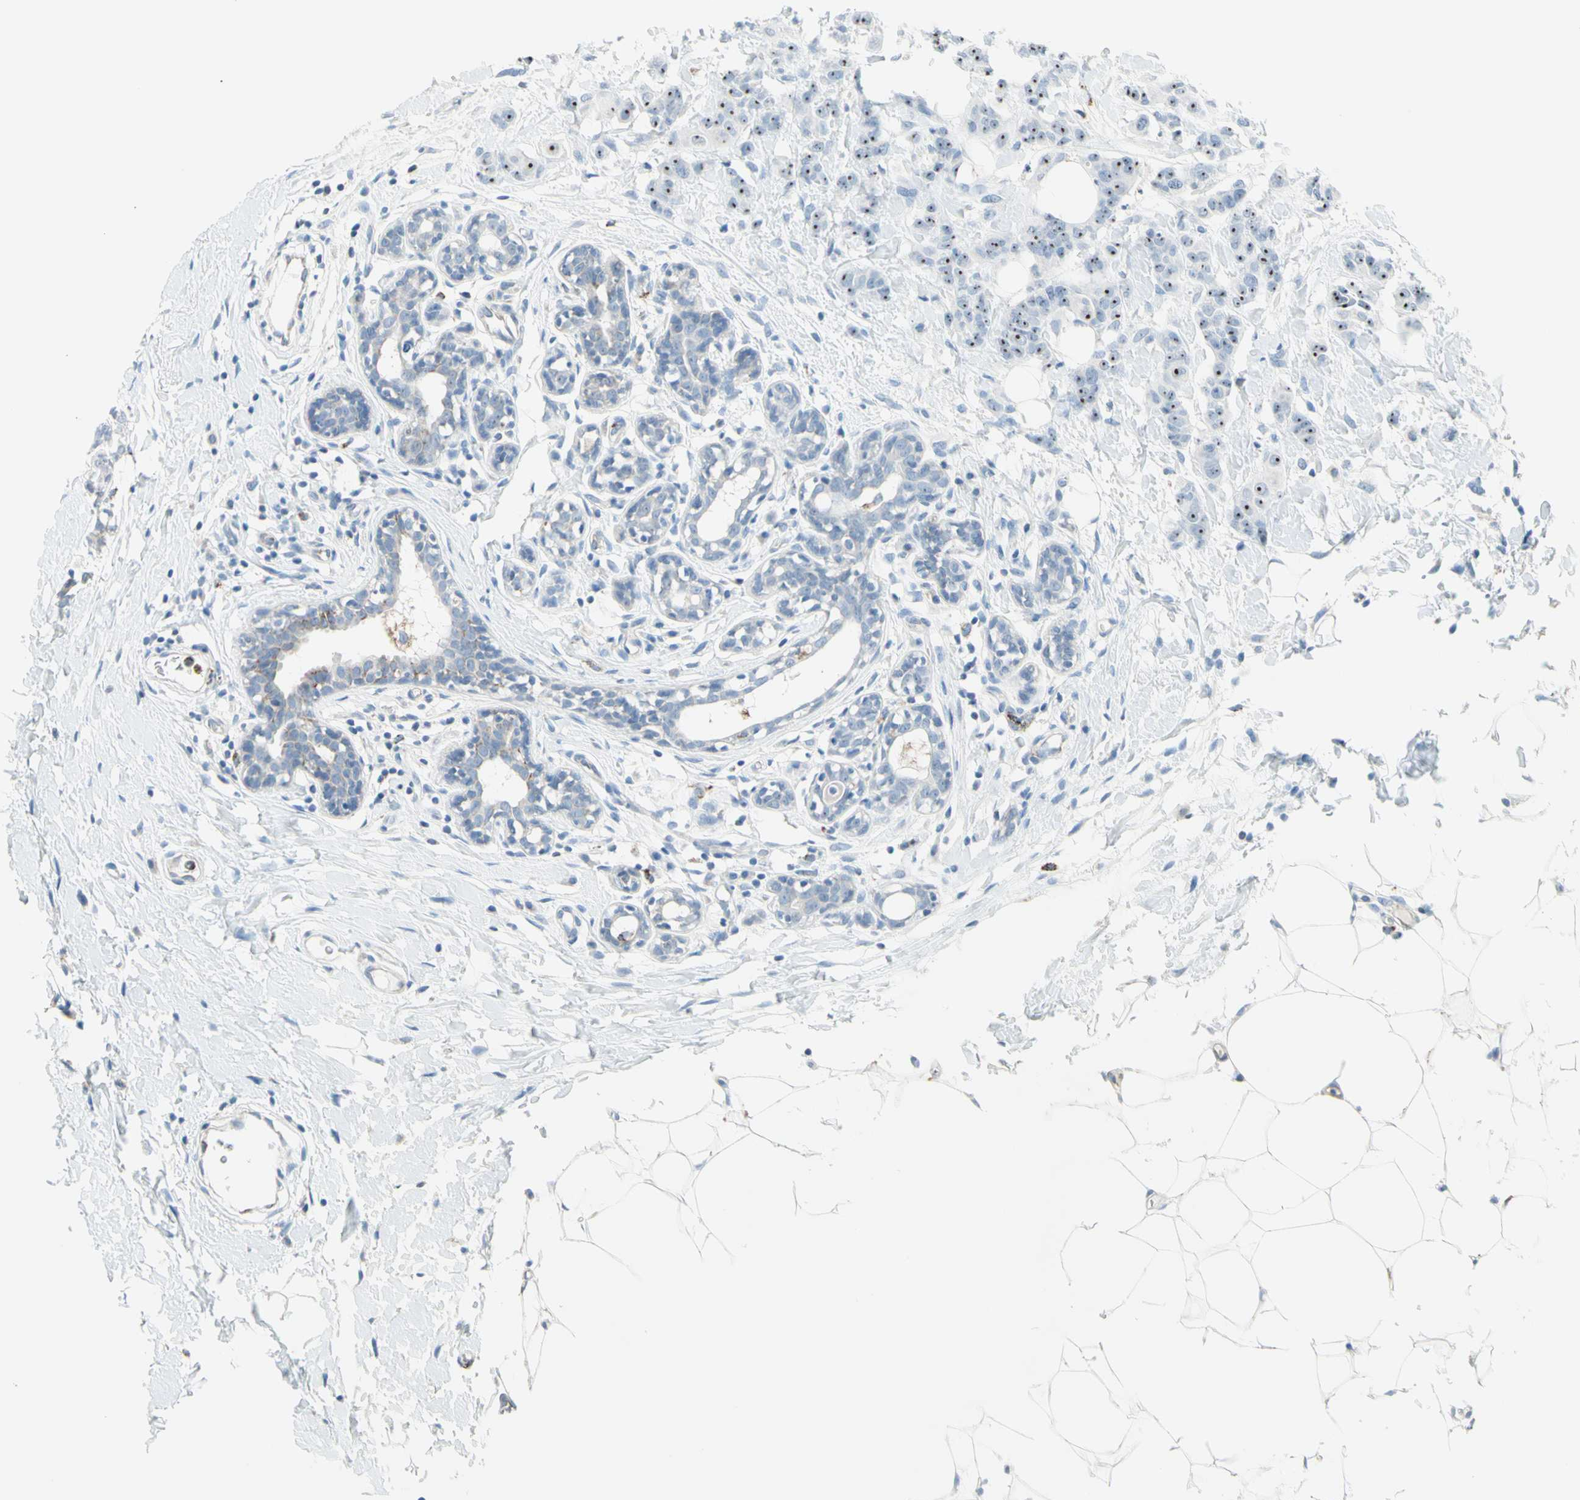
{"staining": {"intensity": "moderate", "quantity": ">75%", "location": "nuclear"}, "tissue": "breast cancer", "cell_type": "Tumor cells", "image_type": "cancer", "snomed": [{"axis": "morphology", "description": "Normal tissue, NOS"}, {"axis": "morphology", "description": "Duct carcinoma"}, {"axis": "topography", "description": "Breast"}], "caption": "Protein expression analysis of human breast cancer reveals moderate nuclear positivity in about >75% of tumor cells. (IHC, brightfield microscopy, high magnification).", "gene": "CYSLTR1", "patient": {"sex": "female", "age": 40}}